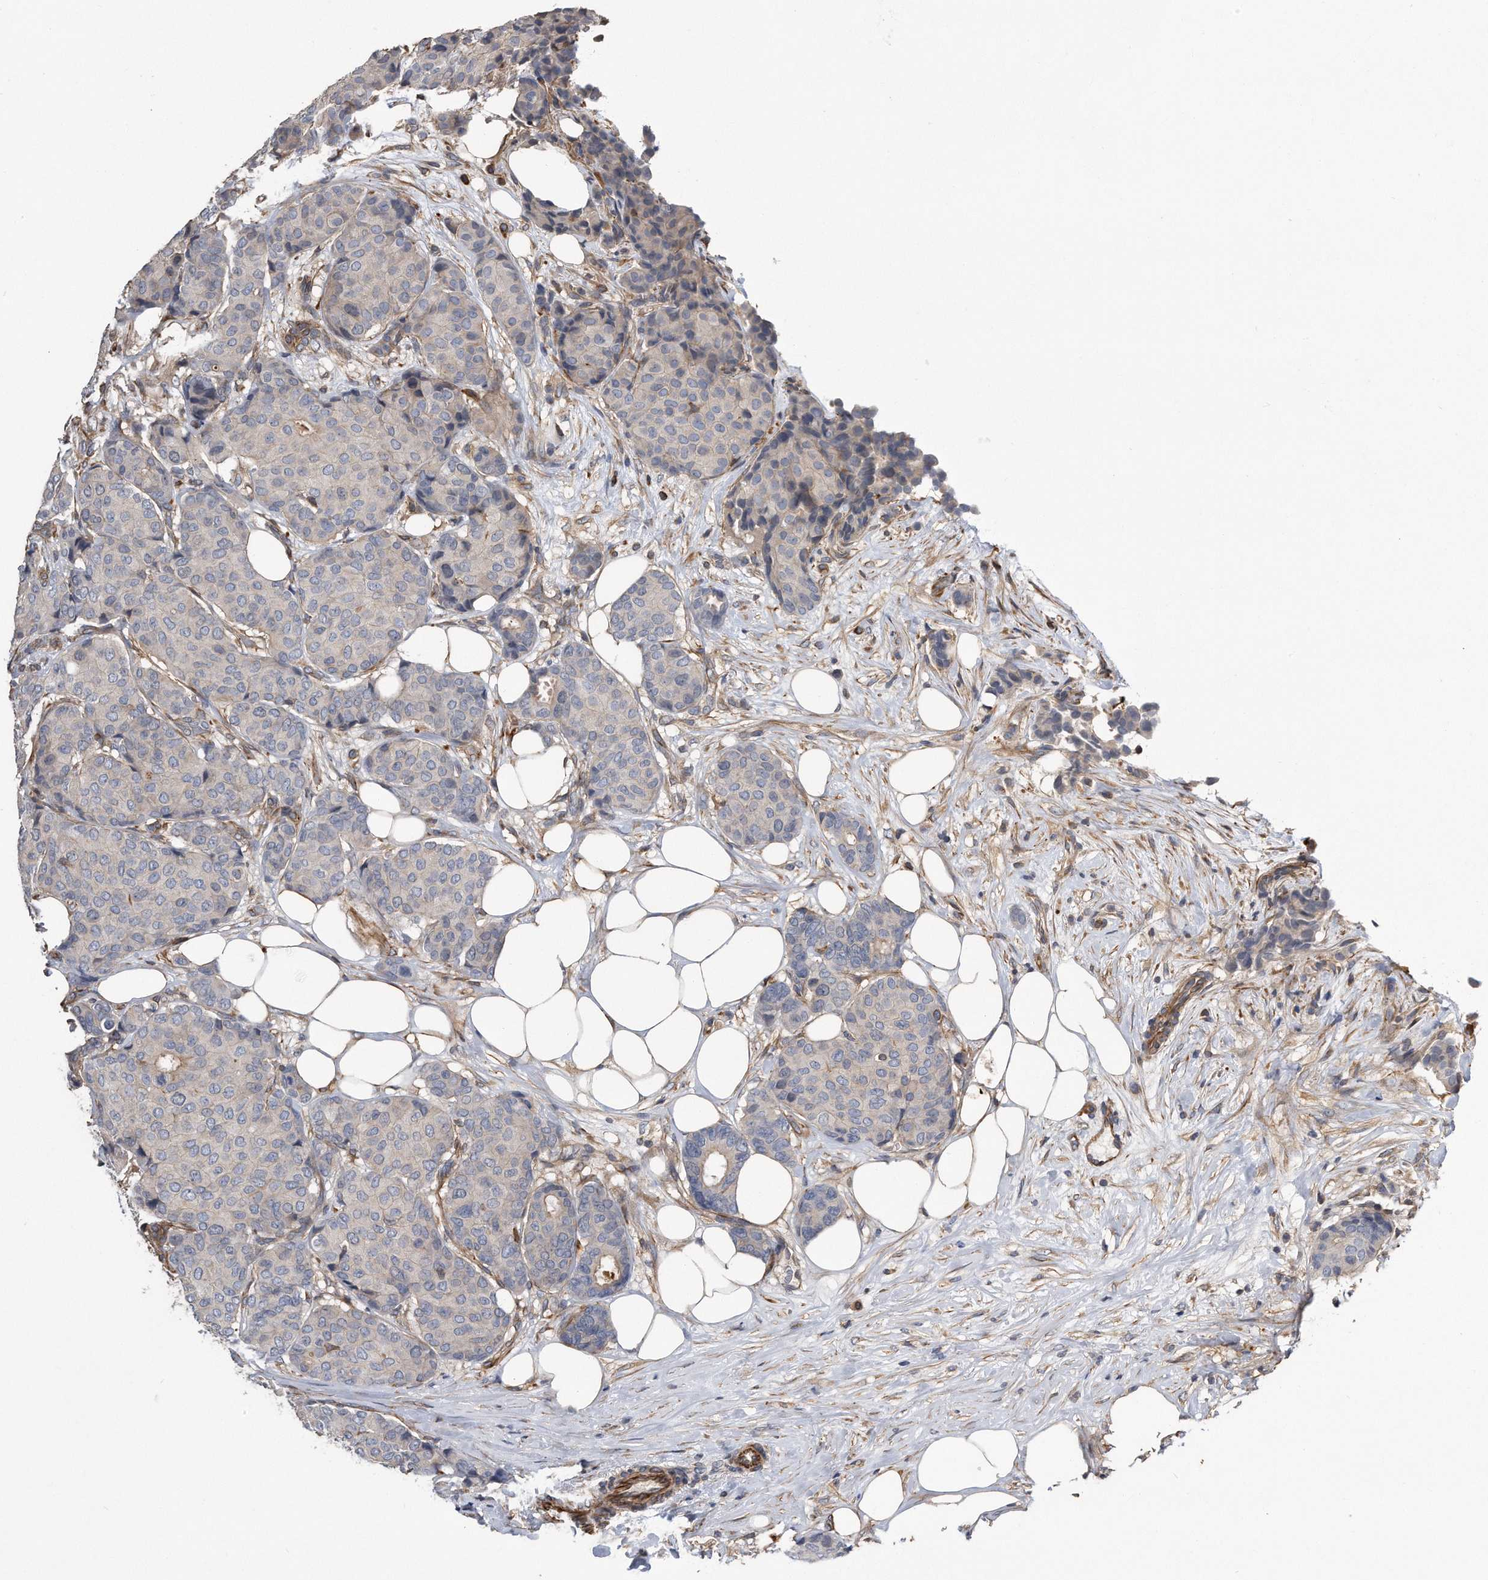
{"staining": {"intensity": "negative", "quantity": "none", "location": "none"}, "tissue": "breast cancer", "cell_type": "Tumor cells", "image_type": "cancer", "snomed": [{"axis": "morphology", "description": "Duct carcinoma"}, {"axis": "topography", "description": "Breast"}], "caption": "This is an immunohistochemistry micrograph of human breast cancer. There is no positivity in tumor cells.", "gene": "GPC1", "patient": {"sex": "female", "age": 75}}